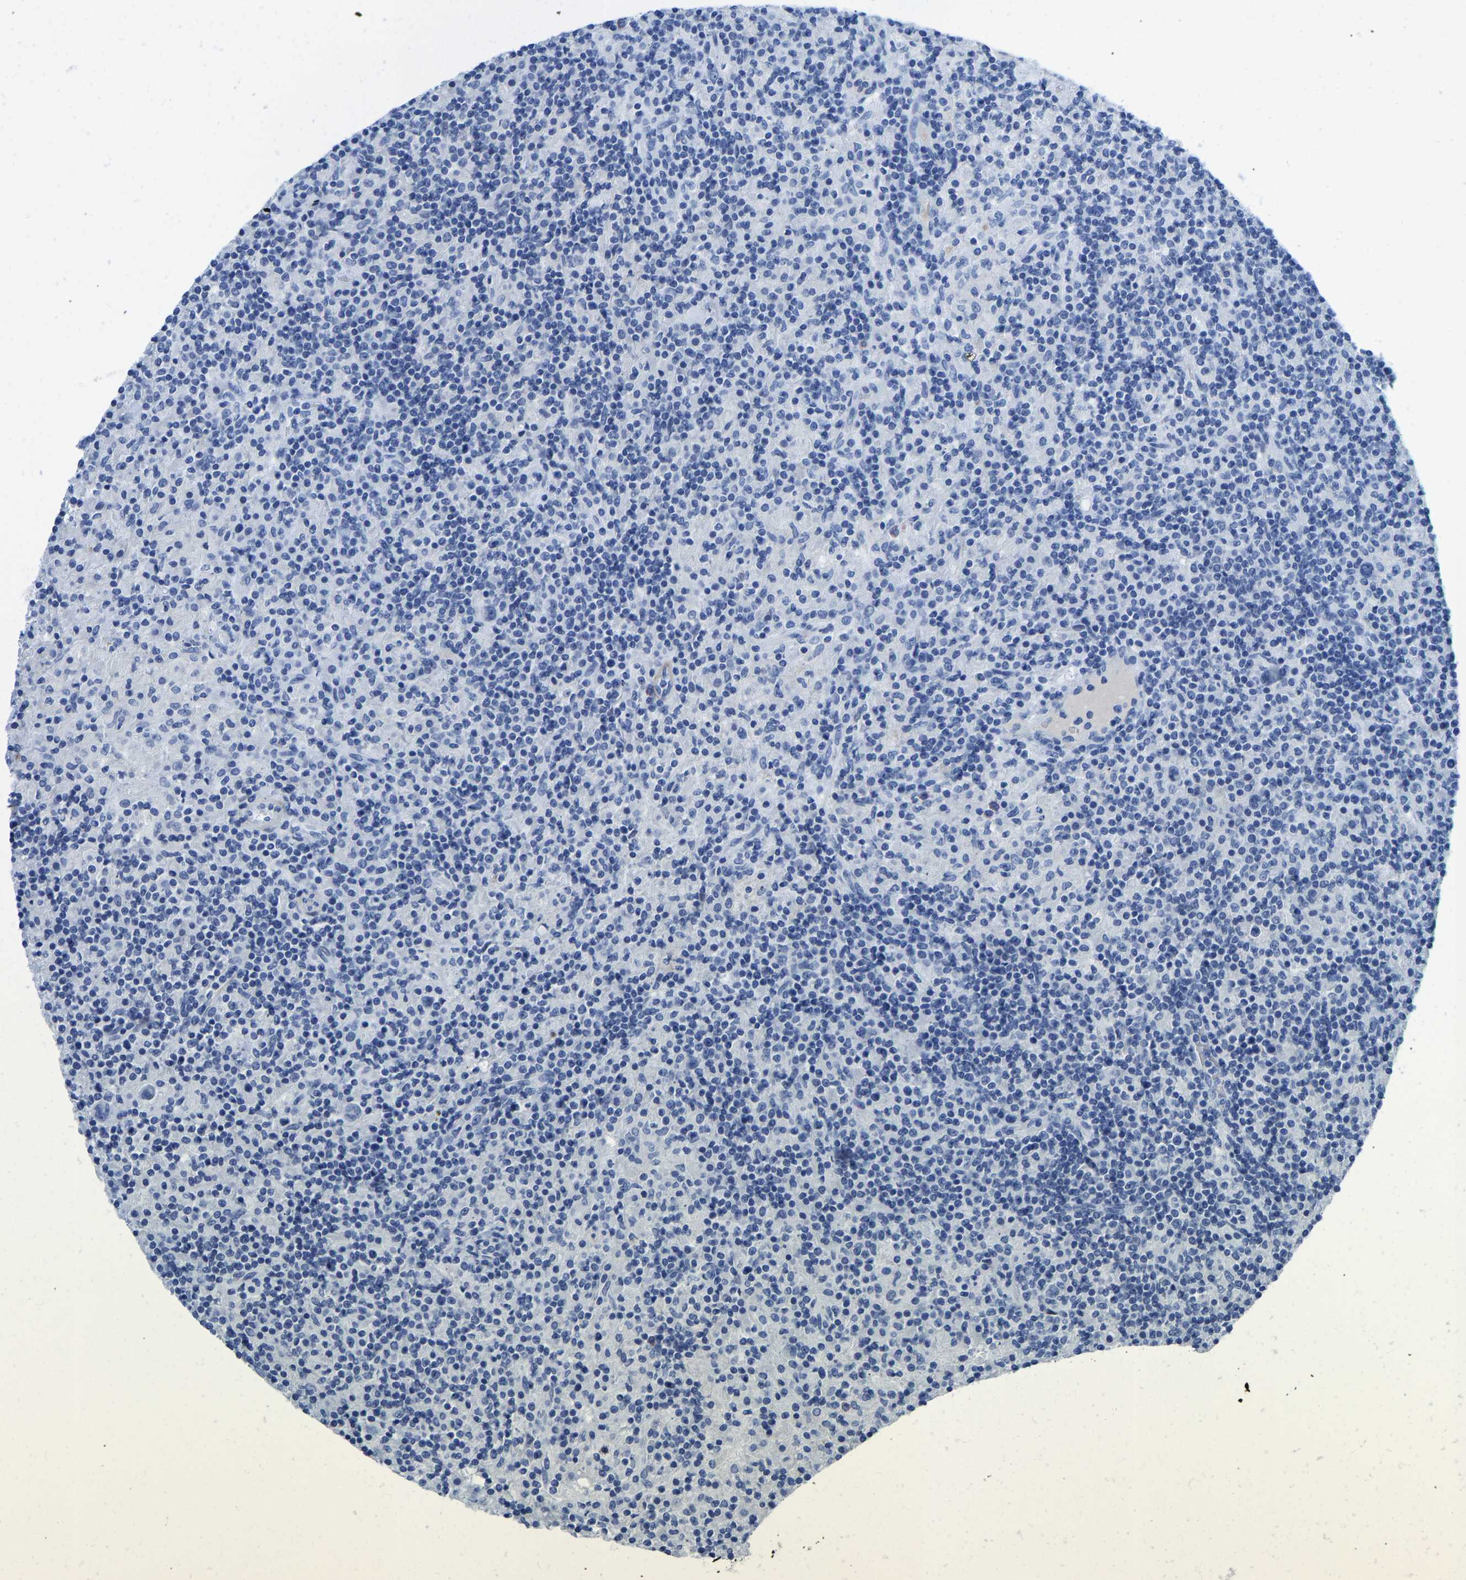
{"staining": {"intensity": "negative", "quantity": "none", "location": "none"}, "tissue": "lymphoma", "cell_type": "Tumor cells", "image_type": "cancer", "snomed": [{"axis": "morphology", "description": "Hodgkin's disease, NOS"}, {"axis": "topography", "description": "Lymph node"}], "caption": "Immunohistochemistry image of neoplastic tissue: Hodgkin's disease stained with DAB (3,3'-diaminobenzidine) reveals no significant protein expression in tumor cells.", "gene": "NKAIN3", "patient": {"sex": "male", "age": 70}}